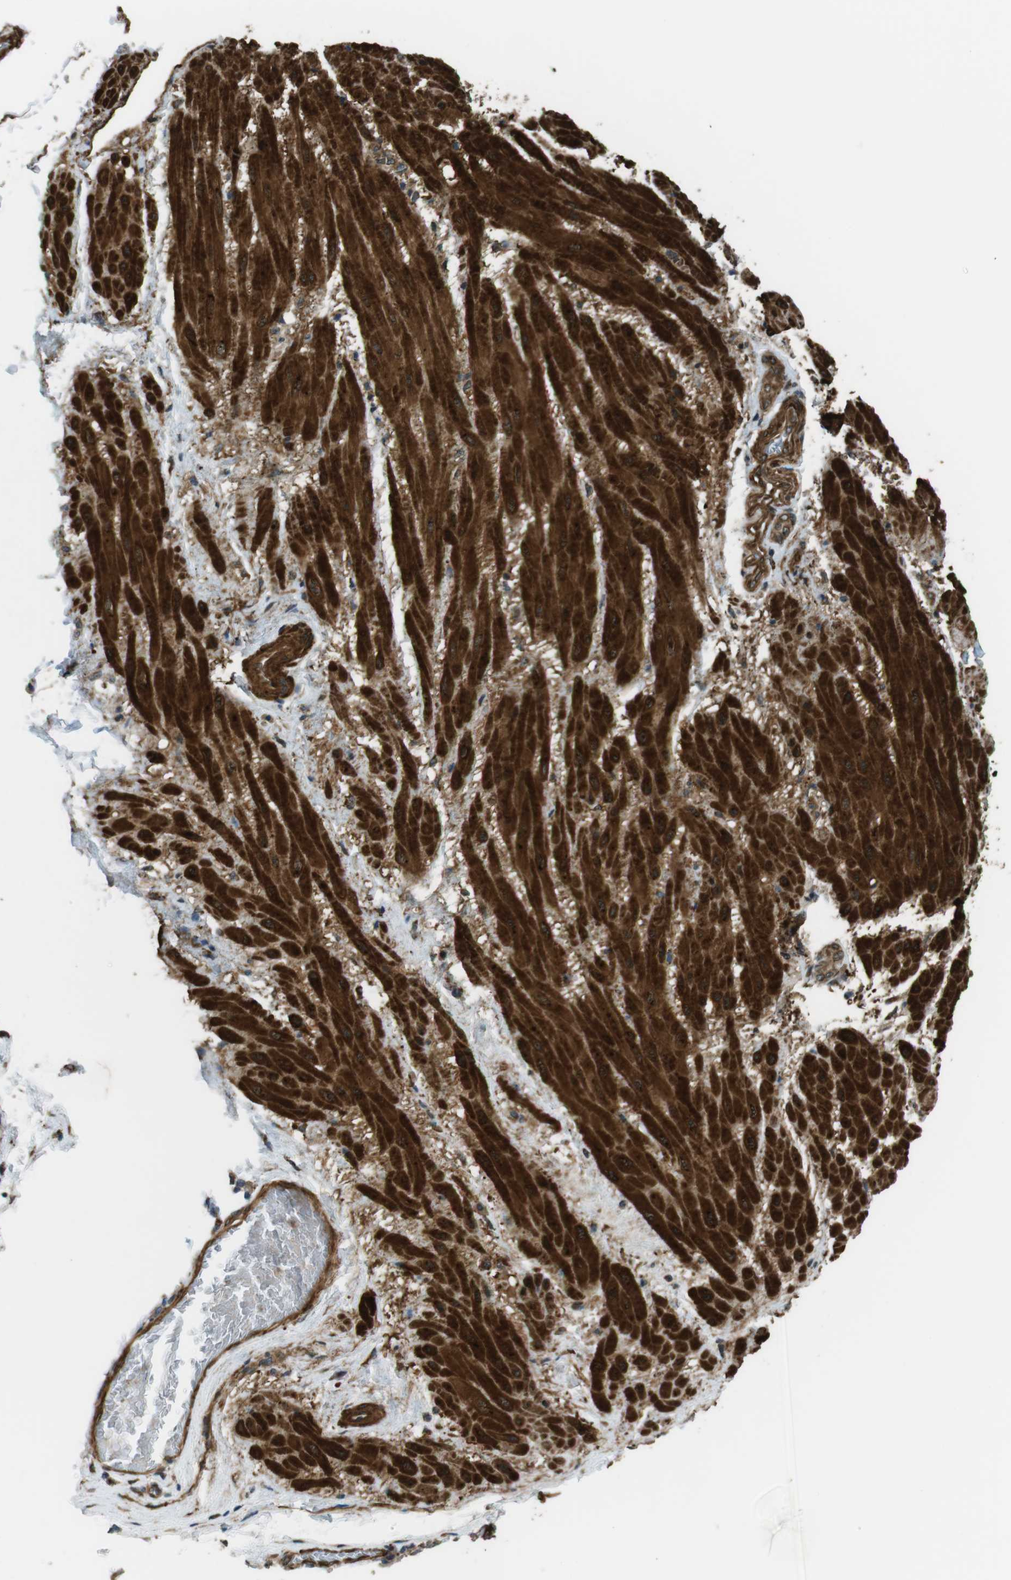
{"staining": {"intensity": "moderate", "quantity": ">75%", "location": "cytoplasmic/membranous"}, "tissue": "esophagus", "cell_type": "Squamous epithelial cells", "image_type": "normal", "snomed": [{"axis": "morphology", "description": "Normal tissue, NOS"}, {"axis": "topography", "description": "Esophagus"}], "caption": "Immunohistochemistry (IHC) photomicrograph of normal human esophagus stained for a protein (brown), which shows medium levels of moderate cytoplasmic/membranous positivity in about >75% of squamous epithelial cells.", "gene": "MSRB3", "patient": {"sex": "male", "age": 48}}